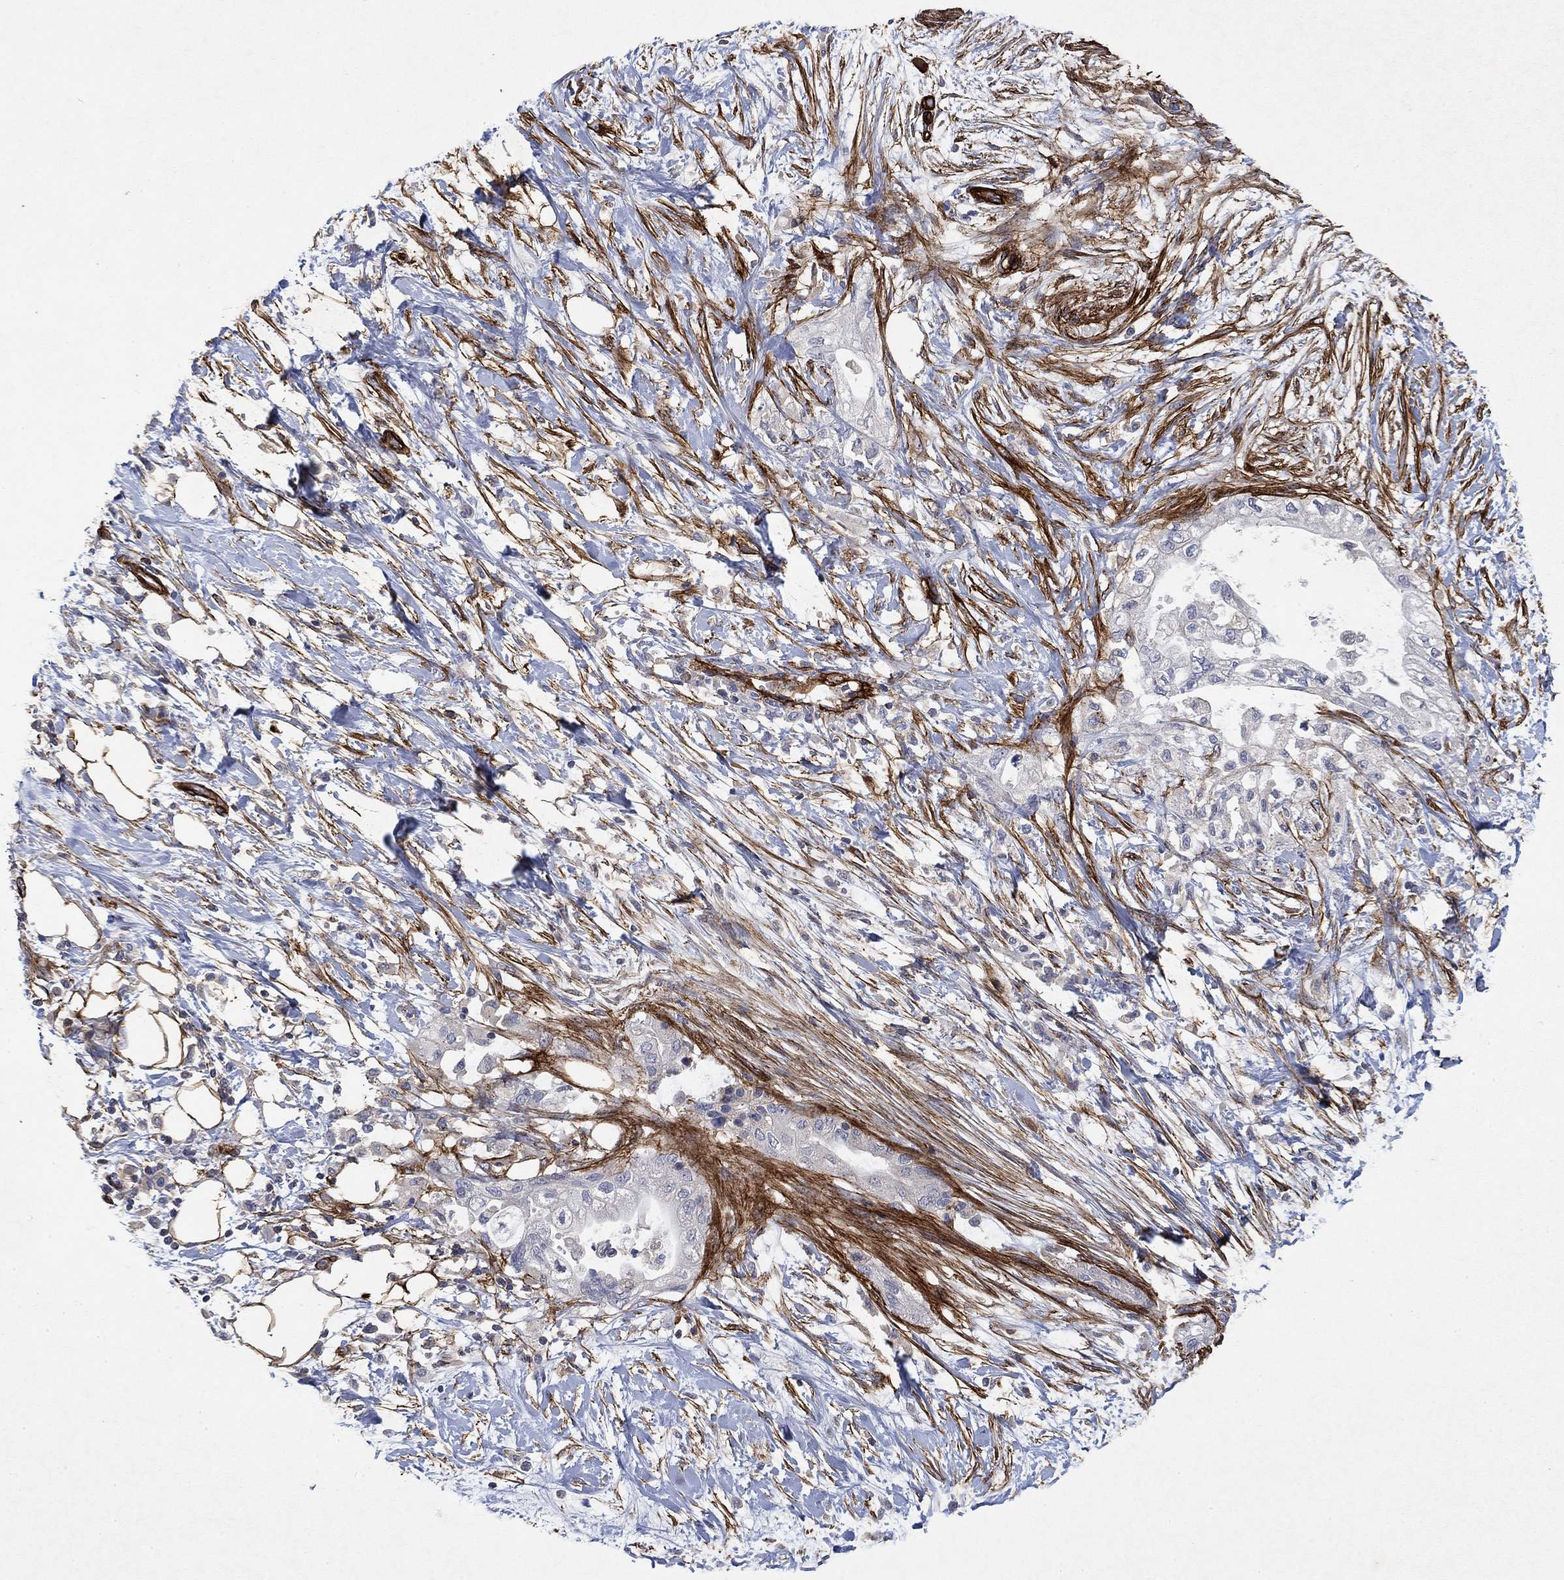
{"staining": {"intensity": "negative", "quantity": "none", "location": "none"}, "tissue": "pancreatic cancer", "cell_type": "Tumor cells", "image_type": "cancer", "snomed": [{"axis": "morphology", "description": "Normal tissue, NOS"}, {"axis": "morphology", "description": "Adenocarcinoma, NOS"}, {"axis": "topography", "description": "Pancreas"}, {"axis": "topography", "description": "Duodenum"}], "caption": "Immunohistochemistry of pancreatic cancer shows no positivity in tumor cells.", "gene": "COL4A2", "patient": {"sex": "female", "age": 60}}